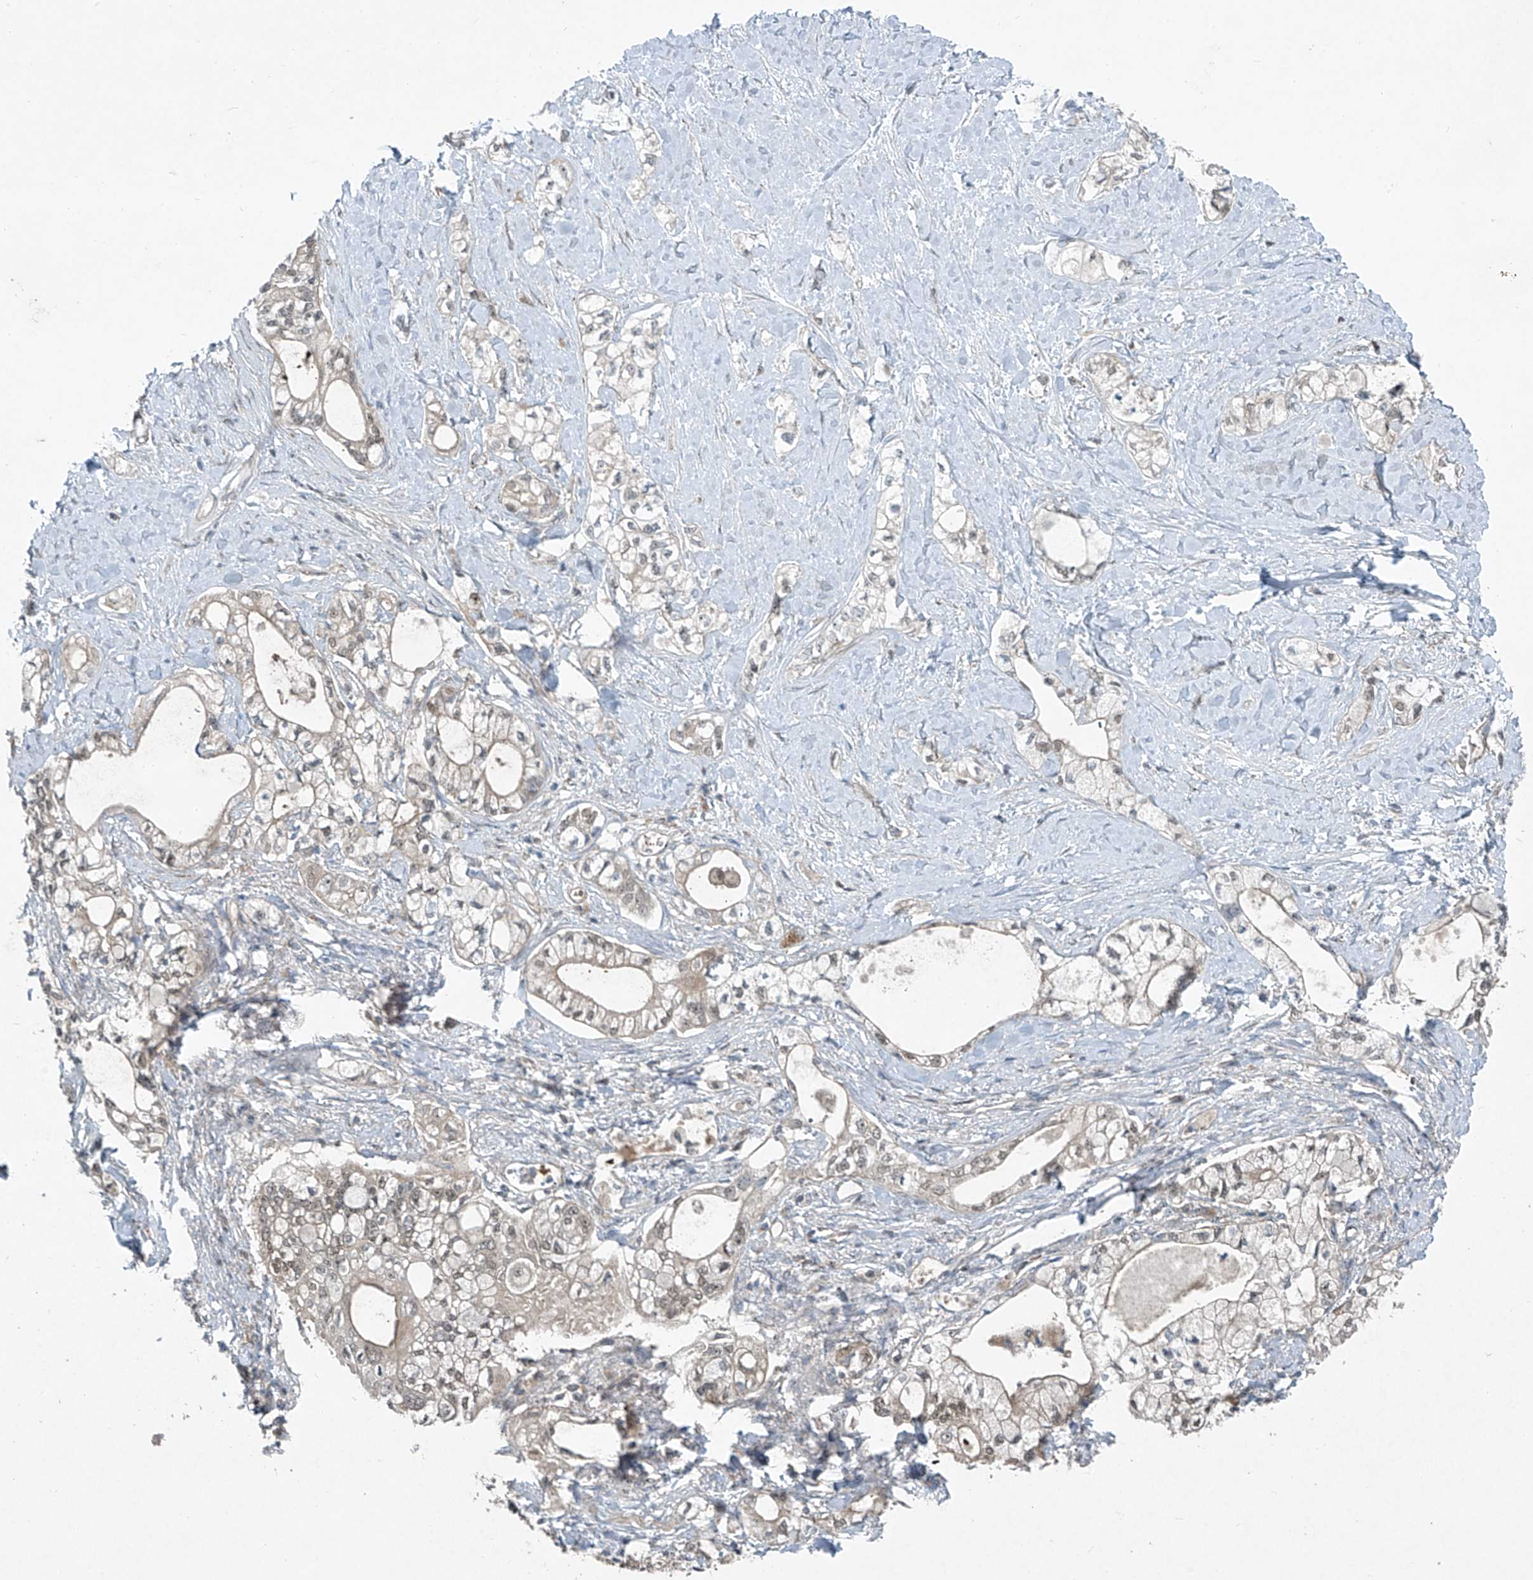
{"staining": {"intensity": "weak", "quantity": "<25%", "location": "nuclear"}, "tissue": "pancreatic cancer", "cell_type": "Tumor cells", "image_type": "cancer", "snomed": [{"axis": "morphology", "description": "Adenocarcinoma, NOS"}, {"axis": "topography", "description": "Pancreas"}], "caption": "High magnification brightfield microscopy of pancreatic adenocarcinoma stained with DAB (3,3'-diaminobenzidine) (brown) and counterstained with hematoxylin (blue): tumor cells show no significant positivity.", "gene": "PPCS", "patient": {"sex": "male", "age": 70}}